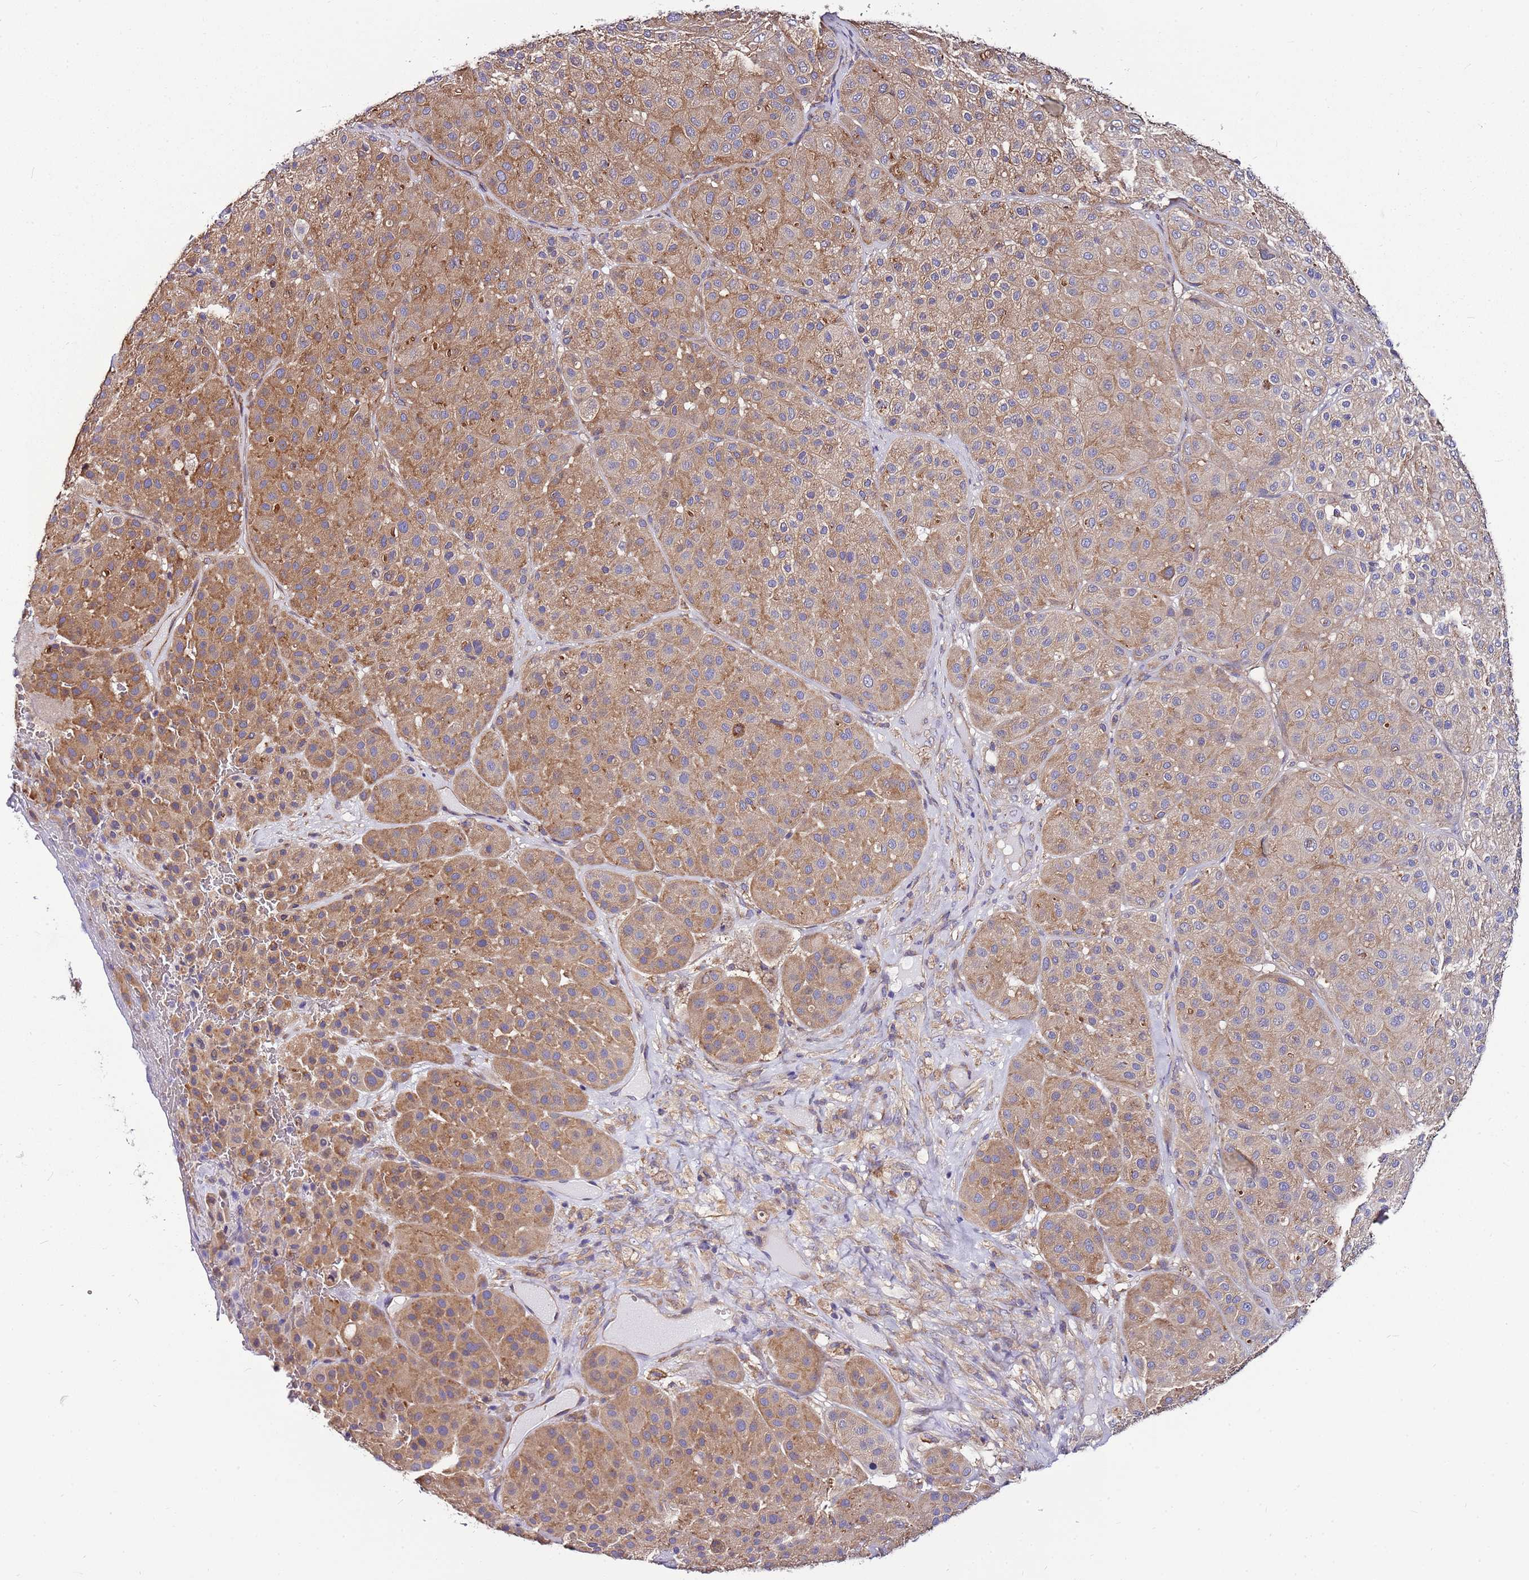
{"staining": {"intensity": "moderate", "quantity": ">75%", "location": "cytoplasmic/membranous"}, "tissue": "melanoma", "cell_type": "Tumor cells", "image_type": "cancer", "snomed": [{"axis": "morphology", "description": "Malignant melanoma, Metastatic site"}, {"axis": "topography", "description": "Smooth muscle"}], "caption": "An IHC image of tumor tissue is shown. Protein staining in brown shows moderate cytoplasmic/membranous positivity in malignant melanoma (metastatic site) within tumor cells.", "gene": "ATXN2L", "patient": {"sex": "male", "age": 41}}